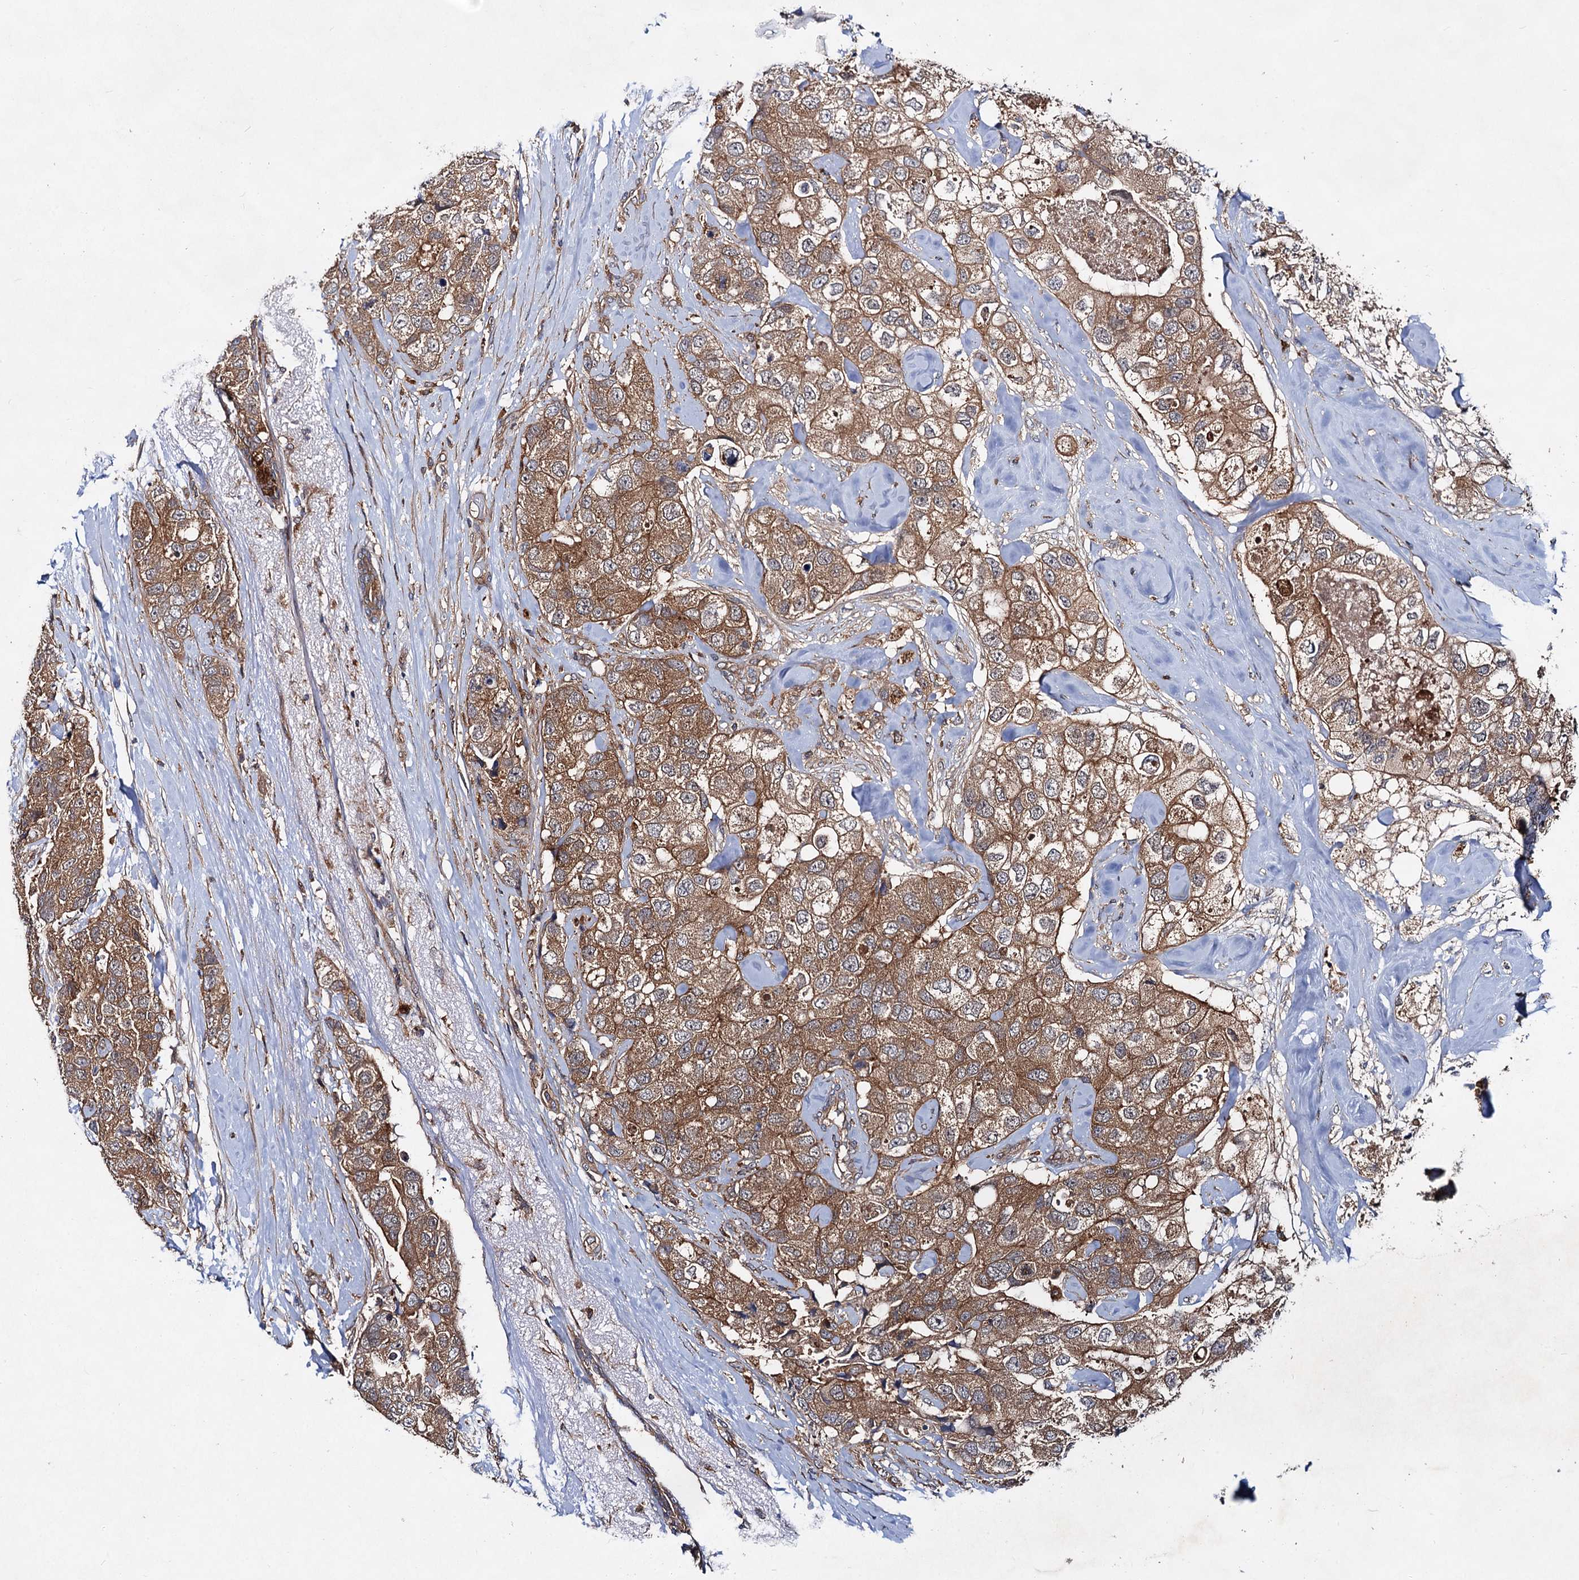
{"staining": {"intensity": "moderate", "quantity": ">75%", "location": "cytoplasmic/membranous"}, "tissue": "breast cancer", "cell_type": "Tumor cells", "image_type": "cancer", "snomed": [{"axis": "morphology", "description": "Duct carcinoma"}, {"axis": "topography", "description": "Breast"}], "caption": "Immunohistochemical staining of human breast intraductal carcinoma displays medium levels of moderate cytoplasmic/membranous protein positivity in about >75% of tumor cells. The protein of interest is stained brown, and the nuclei are stained in blue (DAB (3,3'-diaminobenzidine) IHC with brightfield microscopy, high magnification).", "gene": "VPS29", "patient": {"sex": "female", "age": 62}}